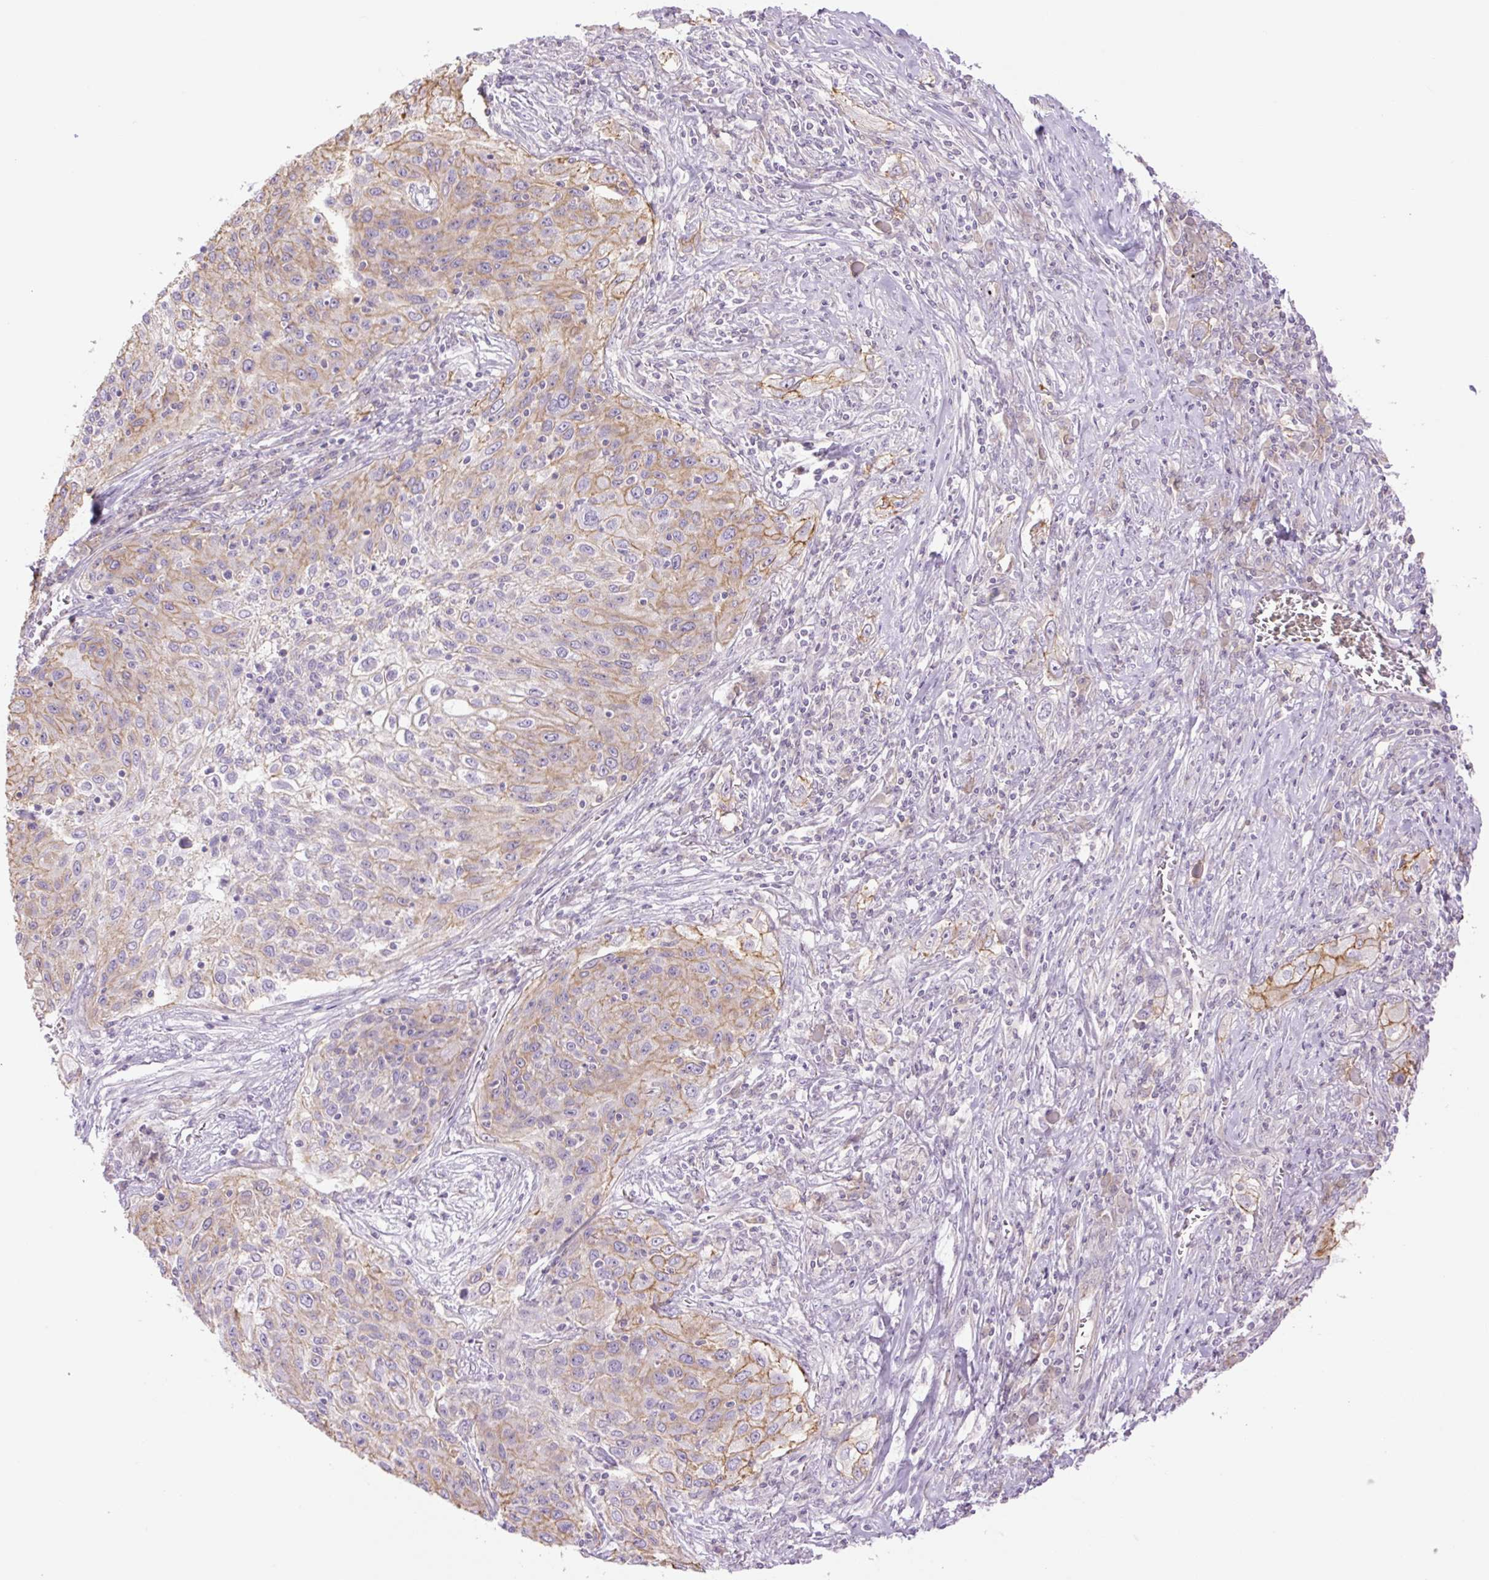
{"staining": {"intensity": "weak", "quantity": "<25%", "location": "cytoplasmic/membranous"}, "tissue": "lung cancer", "cell_type": "Tumor cells", "image_type": "cancer", "snomed": [{"axis": "morphology", "description": "Squamous cell carcinoma, NOS"}, {"axis": "topography", "description": "Lung"}], "caption": "Lung squamous cell carcinoma was stained to show a protein in brown. There is no significant positivity in tumor cells.", "gene": "GRID2", "patient": {"sex": "female", "age": 69}}